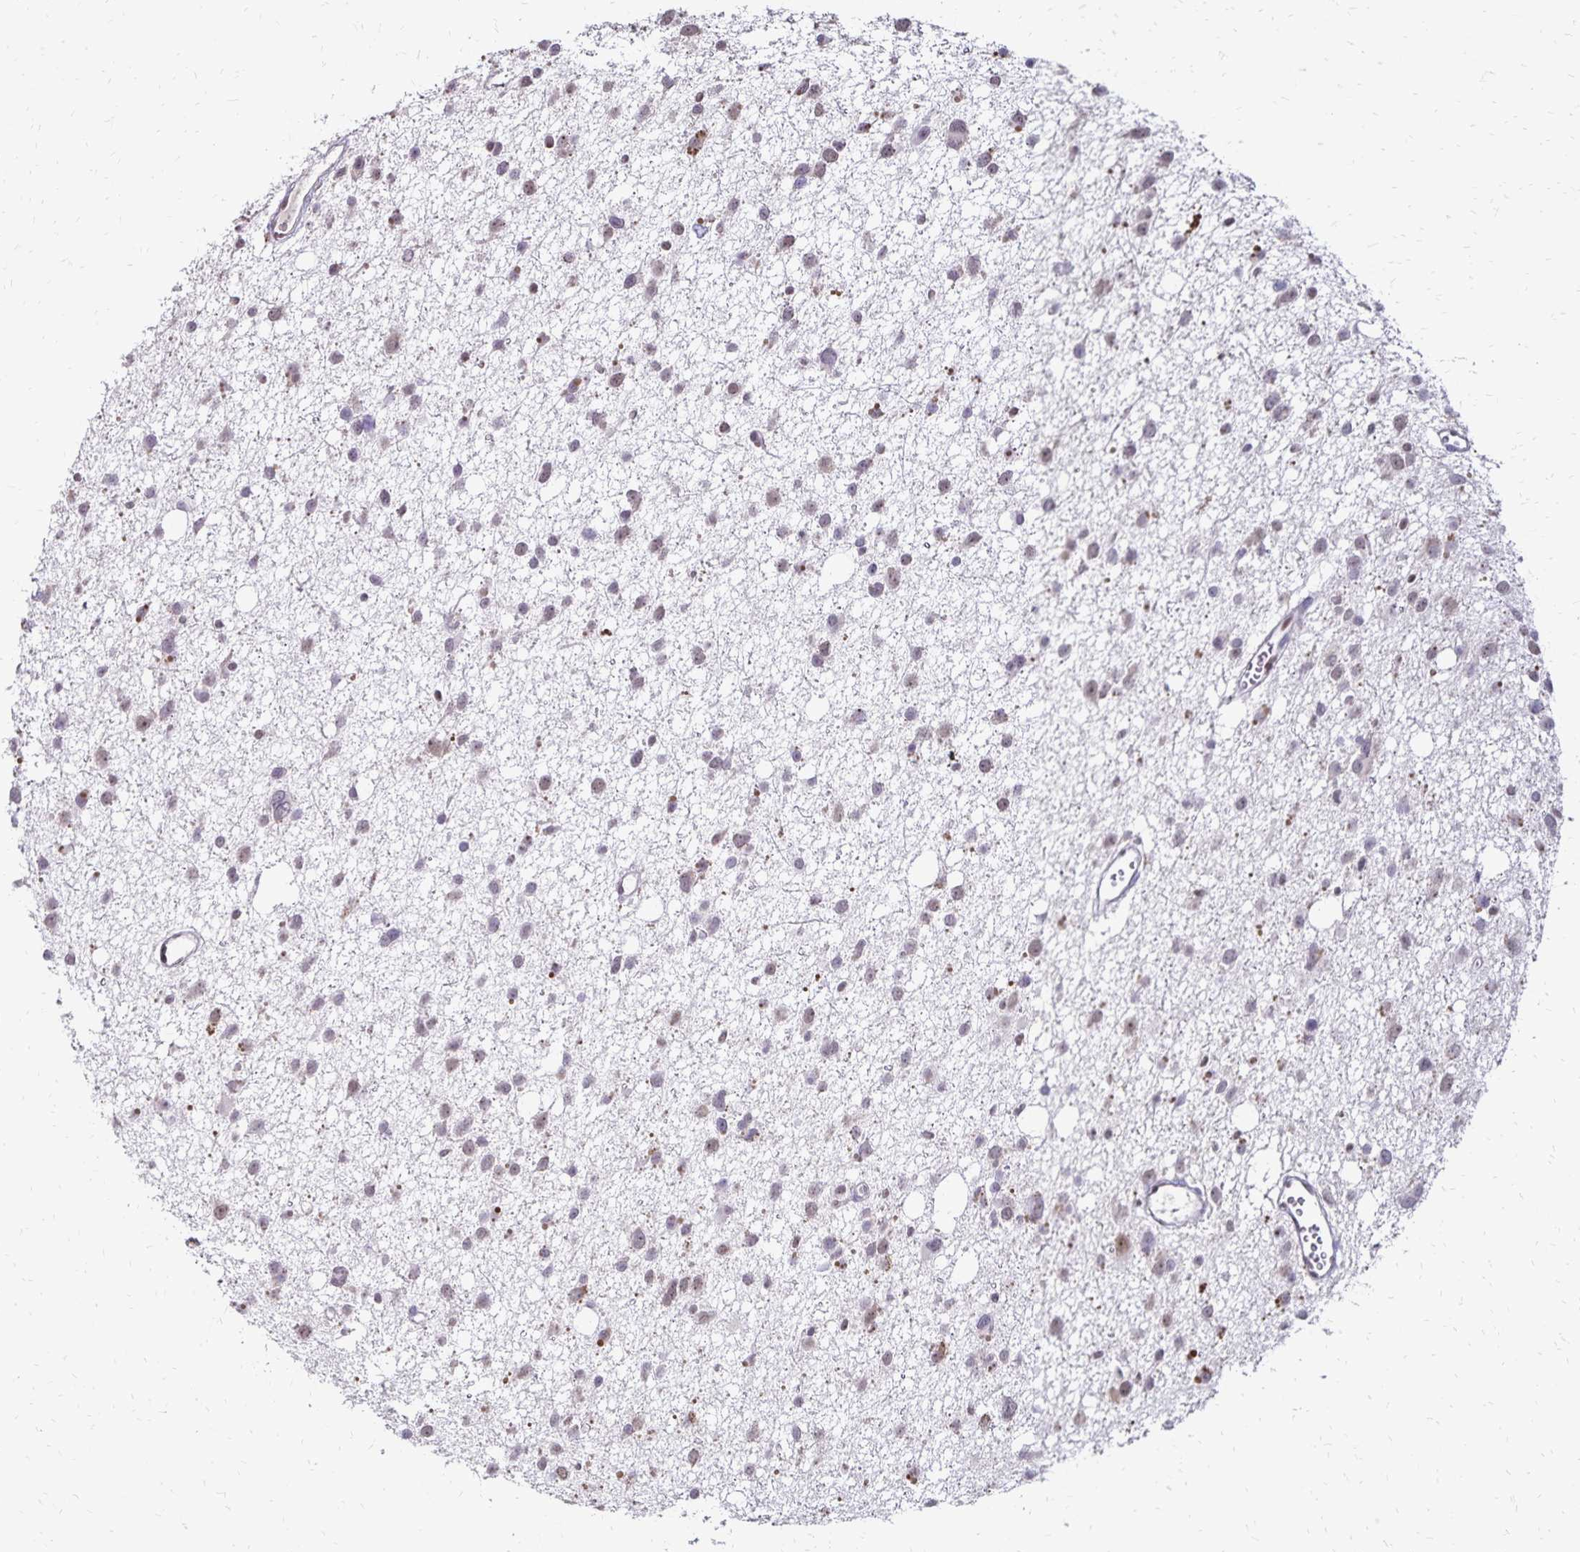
{"staining": {"intensity": "weak", "quantity": "<25%", "location": "nuclear"}, "tissue": "glioma", "cell_type": "Tumor cells", "image_type": "cancer", "snomed": [{"axis": "morphology", "description": "Glioma, malignant, High grade"}, {"axis": "topography", "description": "Brain"}], "caption": "Immunohistochemistry of glioma demonstrates no staining in tumor cells. Brightfield microscopy of immunohistochemistry (IHC) stained with DAB (brown) and hematoxylin (blue), captured at high magnification.", "gene": "POLB", "patient": {"sex": "male", "age": 23}}